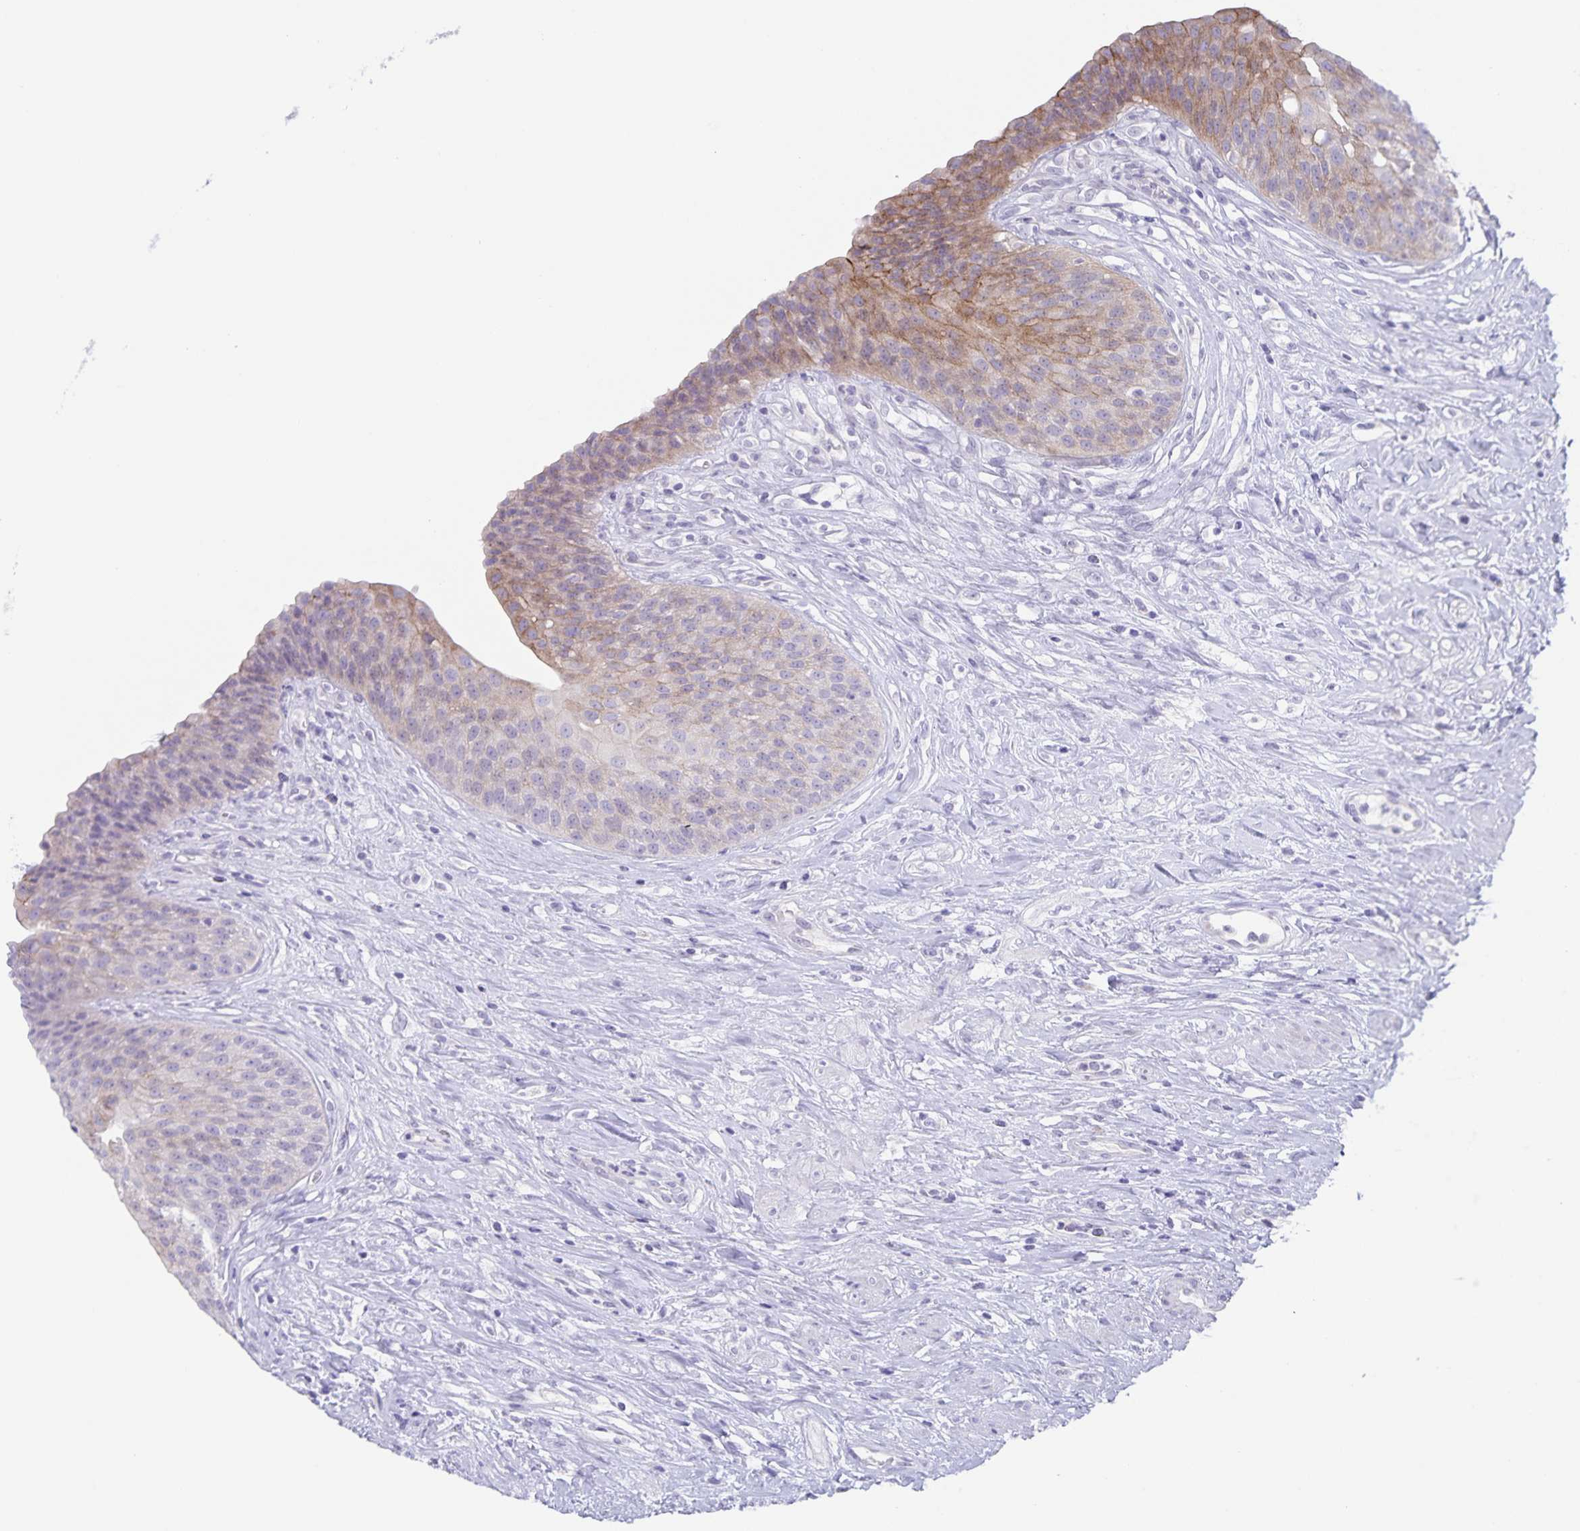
{"staining": {"intensity": "weak", "quantity": "25%-75%", "location": "cytoplasmic/membranous"}, "tissue": "urinary bladder", "cell_type": "Urothelial cells", "image_type": "normal", "snomed": [{"axis": "morphology", "description": "Normal tissue, NOS"}, {"axis": "topography", "description": "Urinary bladder"}], "caption": "Urinary bladder stained with DAB immunohistochemistry reveals low levels of weak cytoplasmic/membranous expression in approximately 25%-75% of urothelial cells. Ihc stains the protein of interest in brown and the nuclei are stained blue.", "gene": "AQP4", "patient": {"sex": "female", "age": 56}}